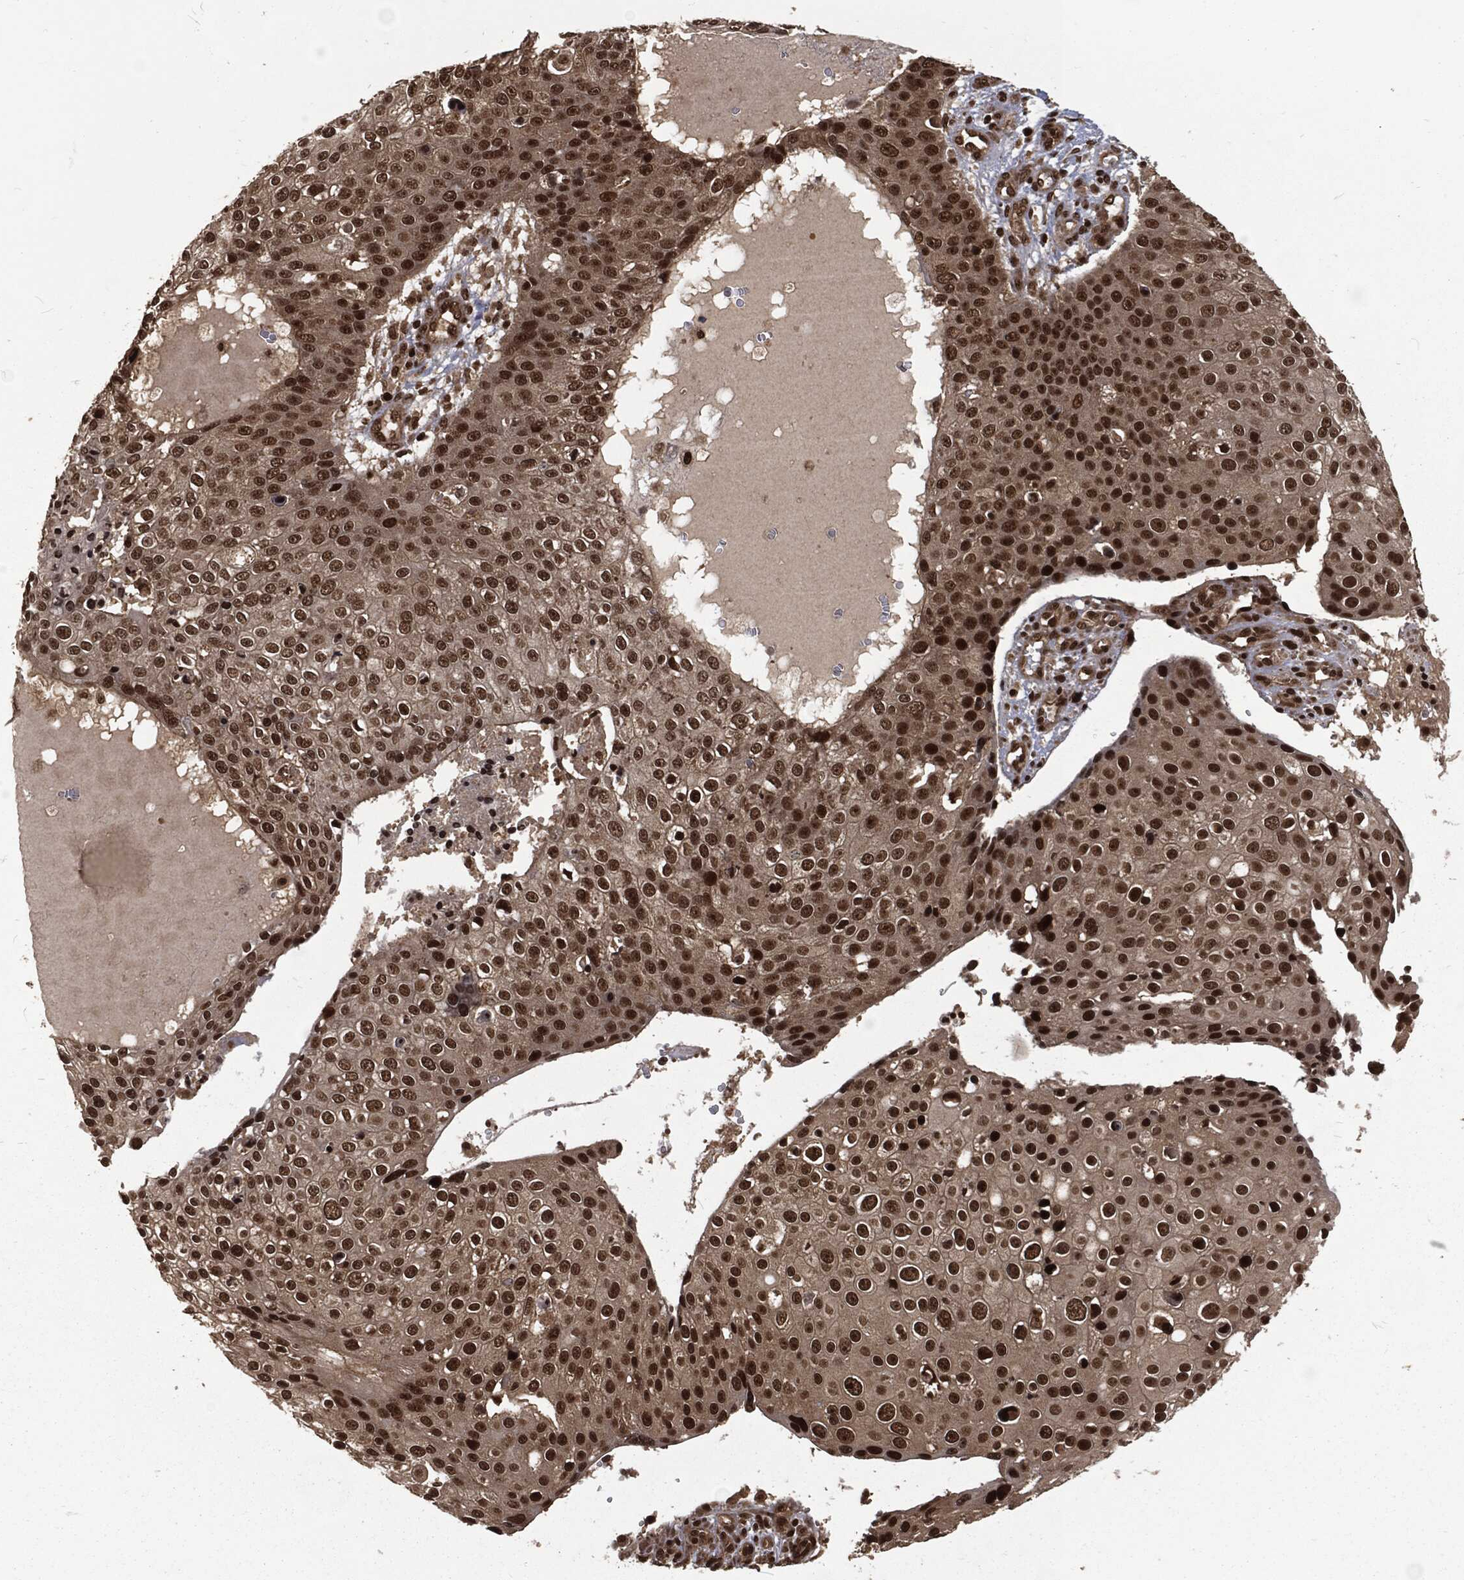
{"staining": {"intensity": "strong", "quantity": "<25%", "location": "nuclear"}, "tissue": "skin cancer", "cell_type": "Tumor cells", "image_type": "cancer", "snomed": [{"axis": "morphology", "description": "Squamous cell carcinoma, NOS"}, {"axis": "topography", "description": "Skin"}], "caption": "Skin squamous cell carcinoma stained with a brown dye exhibits strong nuclear positive staining in approximately <25% of tumor cells.", "gene": "NGRN", "patient": {"sex": "male", "age": 71}}